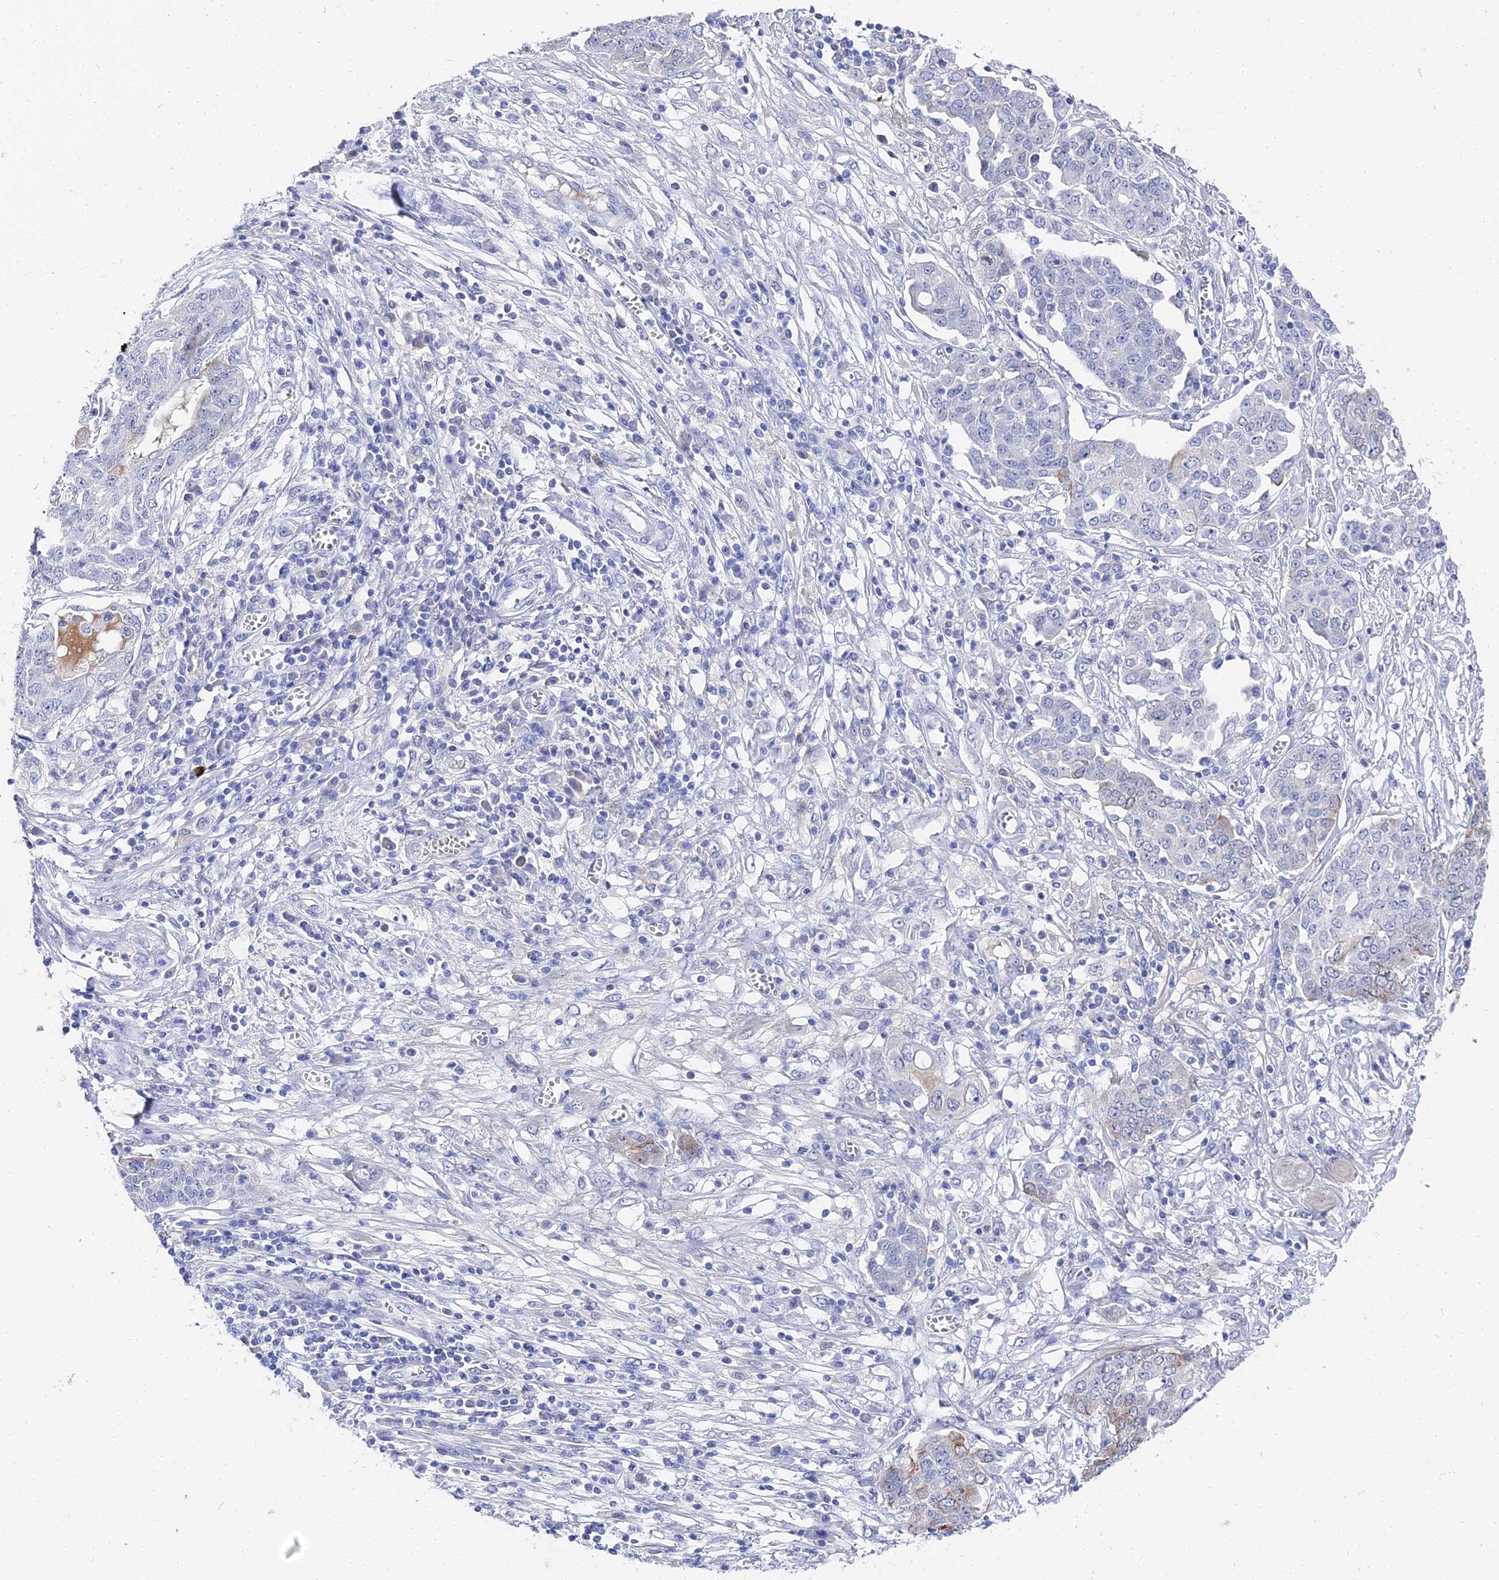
{"staining": {"intensity": "strong", "quantity": "<25%", "location": "cytoplasmic/membranous"}, "tissue": "ovarian cancer", "cell_type": "Tumor cells", "image_type": "cancer", "snomed": [{"axis": "morphology", "description": "Cystadenocarcinoma, serous, NOS"}, {"axis": "topography", "description": "Soft tissue"}, {"axis": "topography", "description": "Ovary"}], "caption": "This photomicrograph displays IHC staining of serous cystadenocarcinoma (ovarian), with medium strong cytoplasmic/membranous expression in approximately <25% of tumor cells.", "gene": "KRT17", "patient": {"sex": "female", "age": 57}}